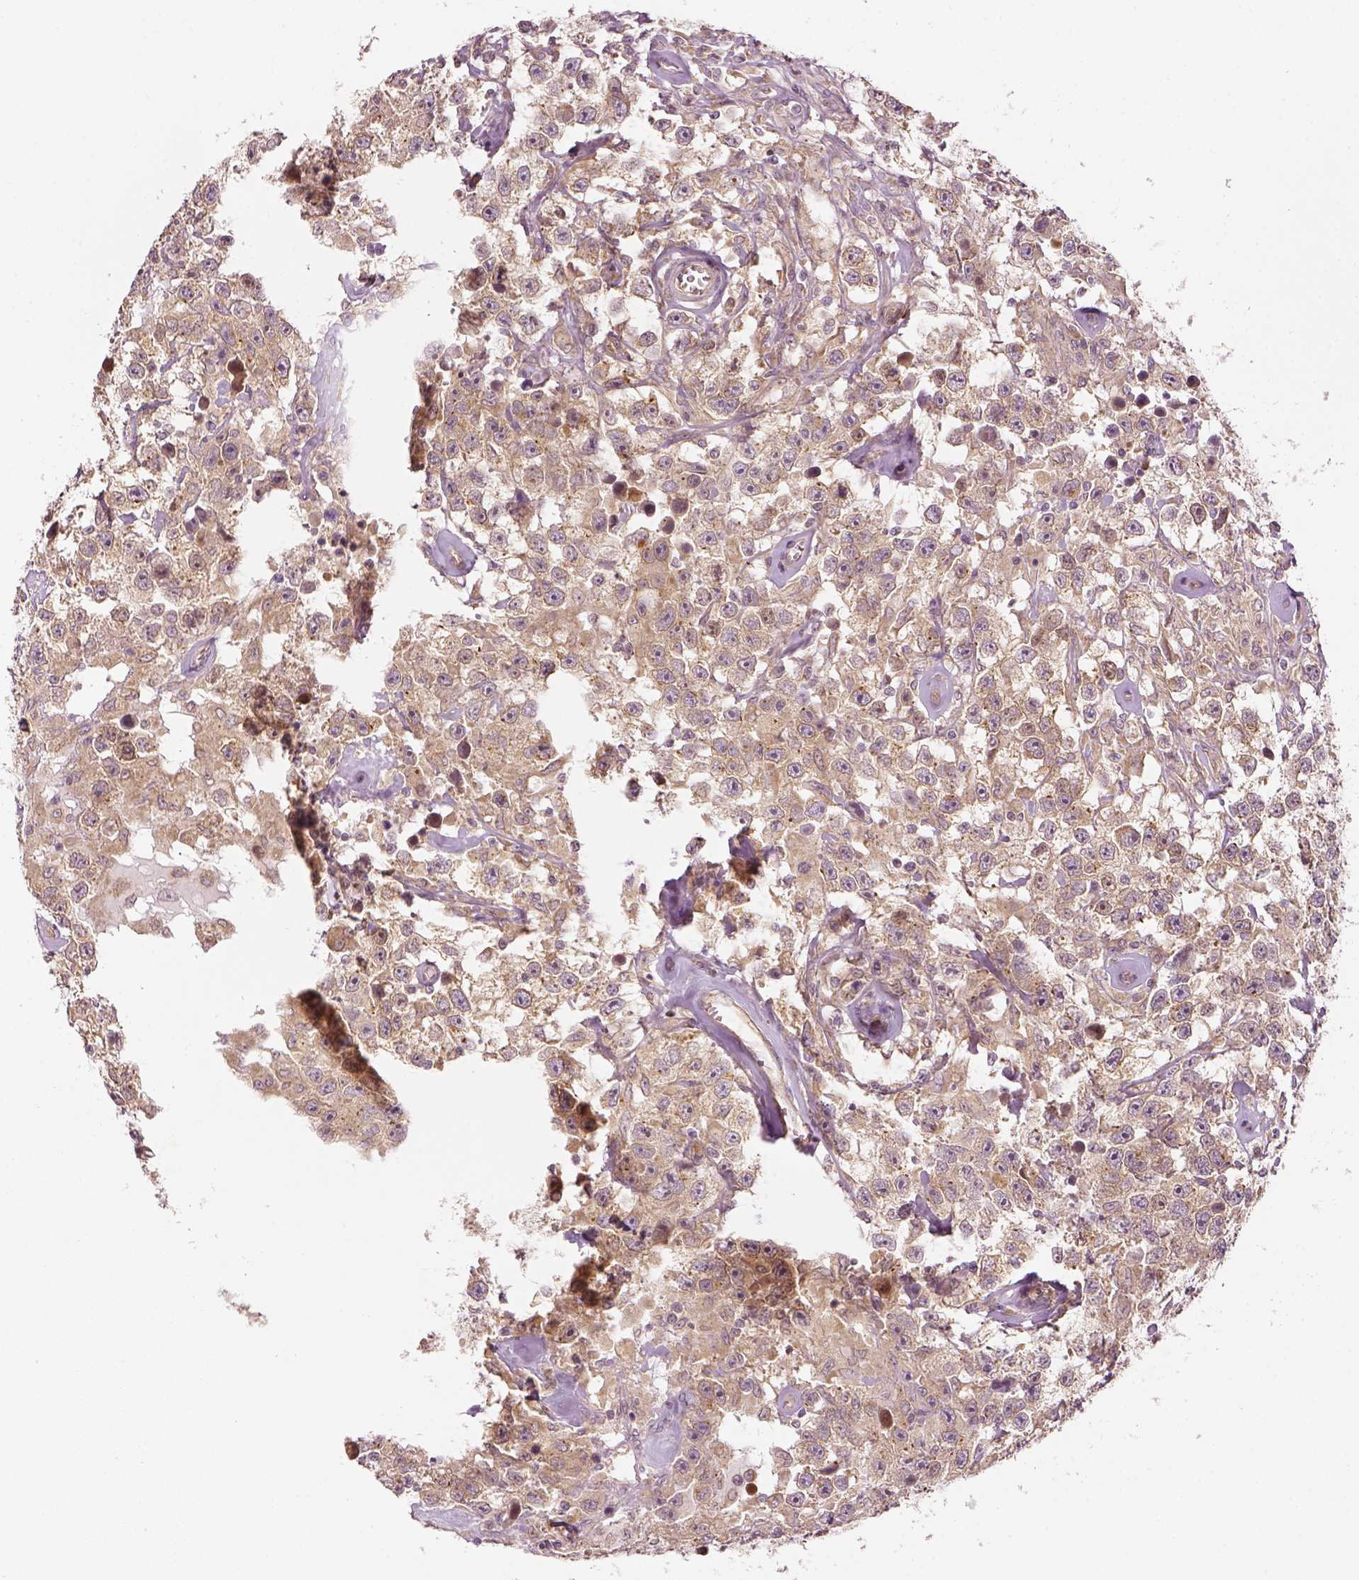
{"staining": {"intensity": "weak", "quantity": ">75%", "location": "cytoplasmic/membranous"}, "tissue": "testis cancer", "cell_type": "Tumor cells", "image_type": "cancer", "snomed": [{"axis": "morphology", "description": "Seminoma, NOS"}, {"axis": "topography", "description": "Testis"}], "caption": "Testis cancer tissue demonstrates weak cytoplasmic/membranous expression in approximately >75% of tumor cells, visualized by immunohistochemistry.", "gene": "PAIP1", "patient": {"sex": "male", "age": 43}}